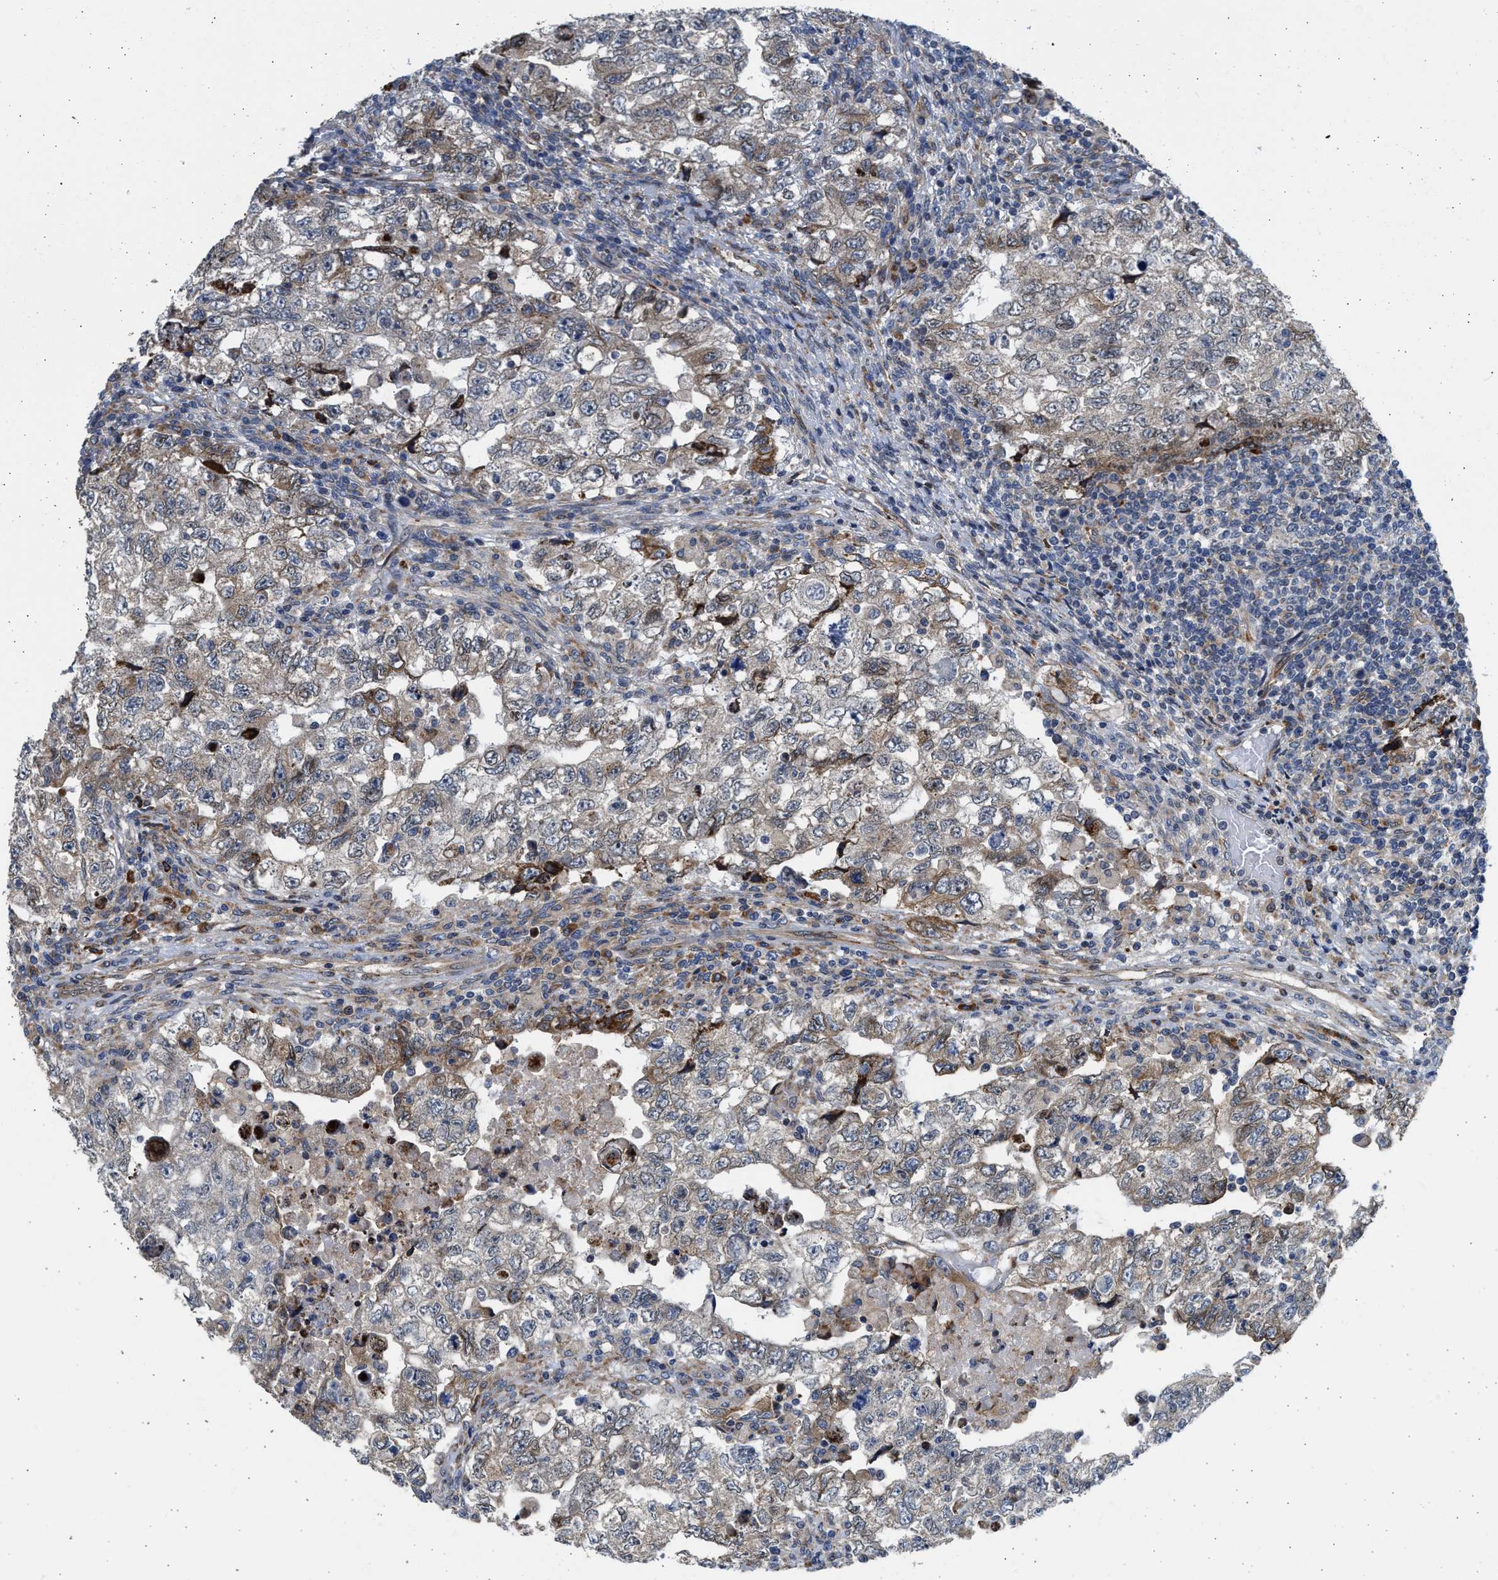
{"staining": {"intensity": "weak", "quantity": "<25%", "location": "cytoplasmic/membranous"}, "tissue": "testis cancer", "cell_type": "Tumor cells", "image_type": "cancer", "snomed": [{"axis": "morphology", "description": "Carcinoma, Embryonal, NOS"}, {"axis": "topography", "description": "Testis"}], "caption": "Testis embryonal carcinoma stained for a protein using immunohistochemistry (IHC) shows no staining tumor cells.", "gene": "PLD2", "patient": {"sex": "male", "age": 36}}